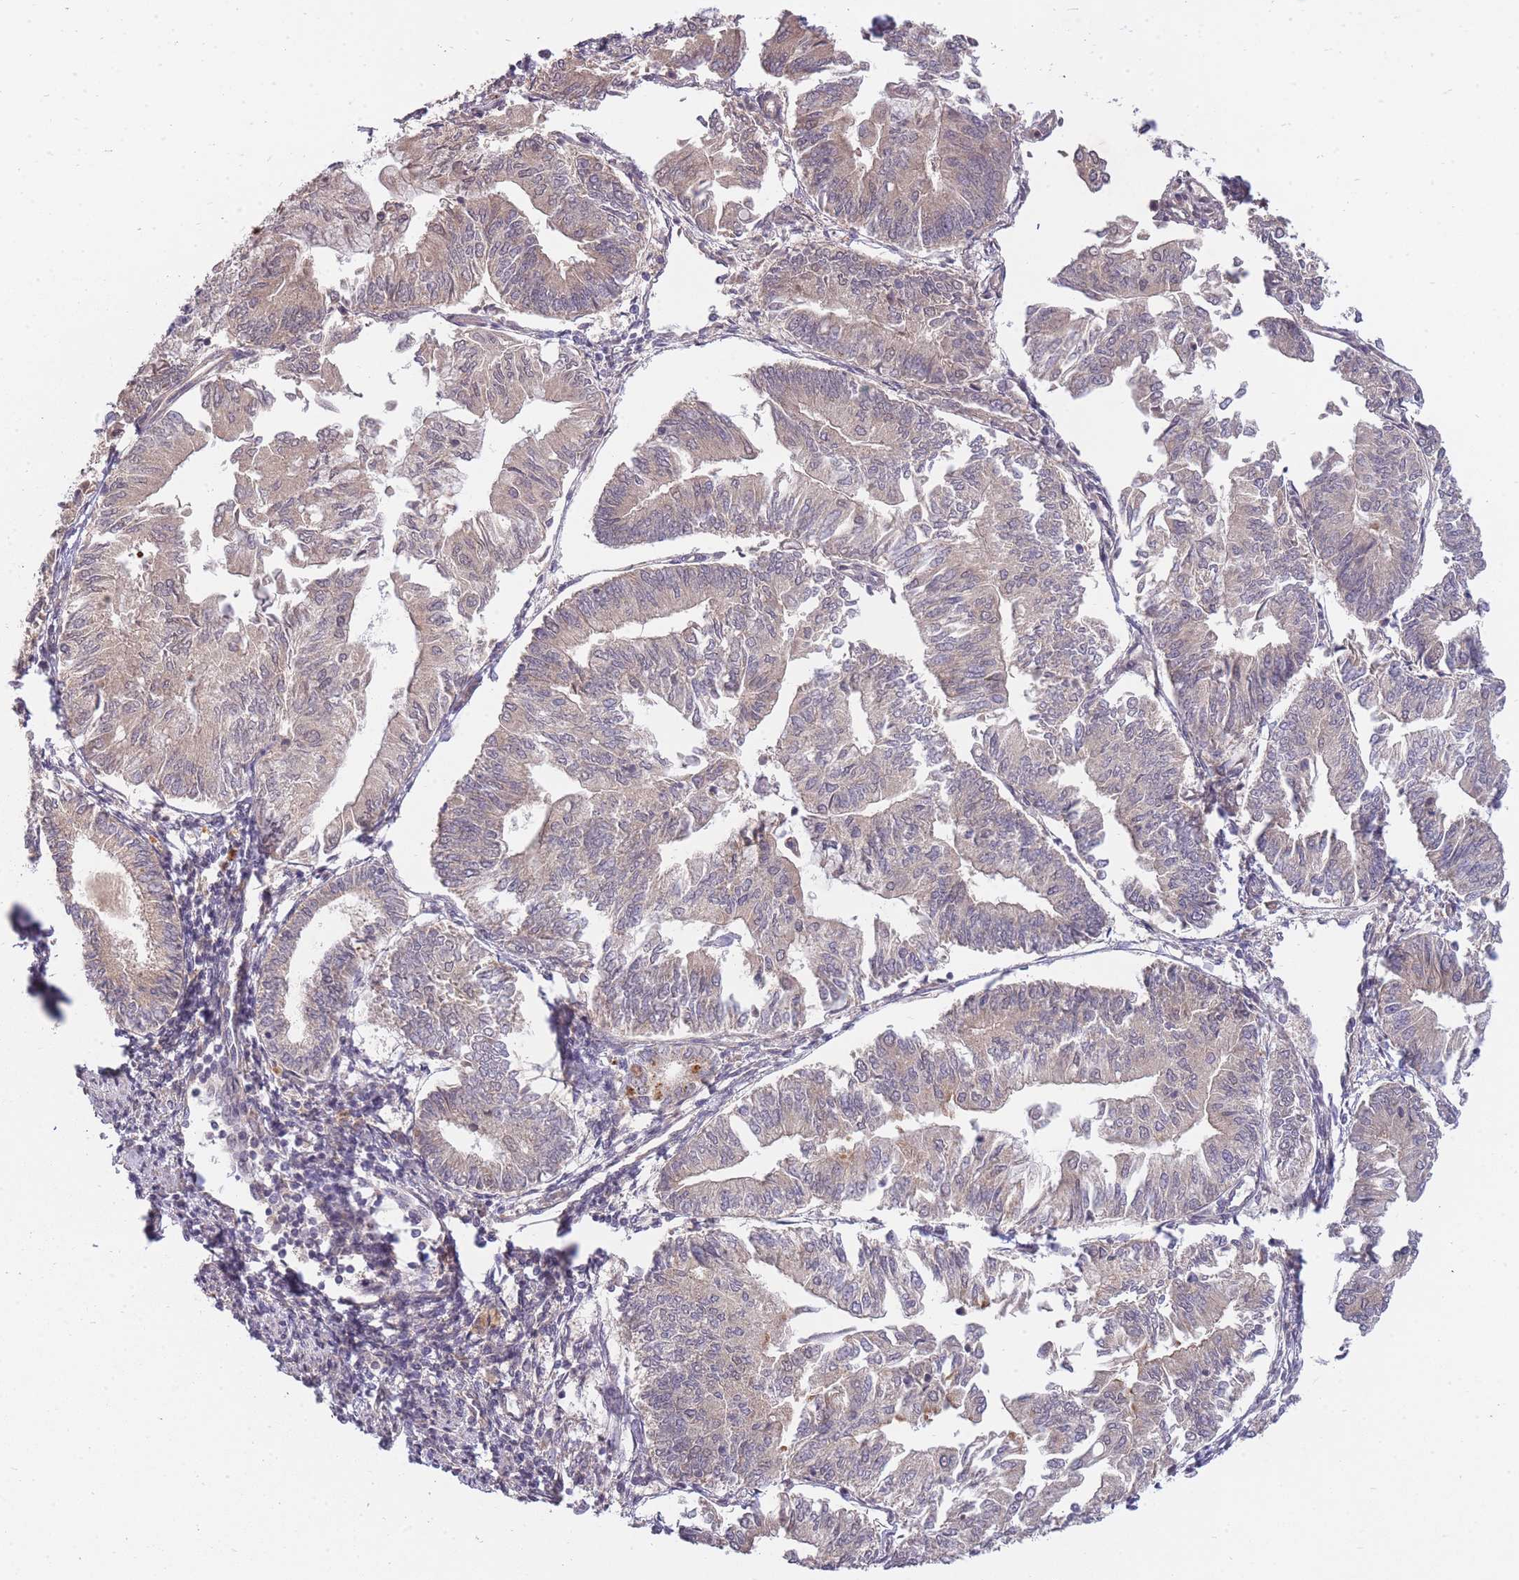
{"staining": {"intensity": "moderate", "quantity": "25%-75%", "location": "cytoplasmic/membranous,nuclear"}, "tissue": "smooth muscle", "cell_type": "Smooth muscle cells", "image_type": "normal", "snomed": [{"axis": "morphology", "description": "Normal tissue, NOS"}, {"axis": "topography", "description": "Smooth muscle"}, {"axis": "topography", "description": "Uterus"}], "caption": "A micrograph of human smooth muscle stained for a protein reveals moderate cytoplasmic/membranous,nuclear brown staining in smooth muscle cells.", "gene": "SMC6", "patient": {"sex": "female", "age": 59}}